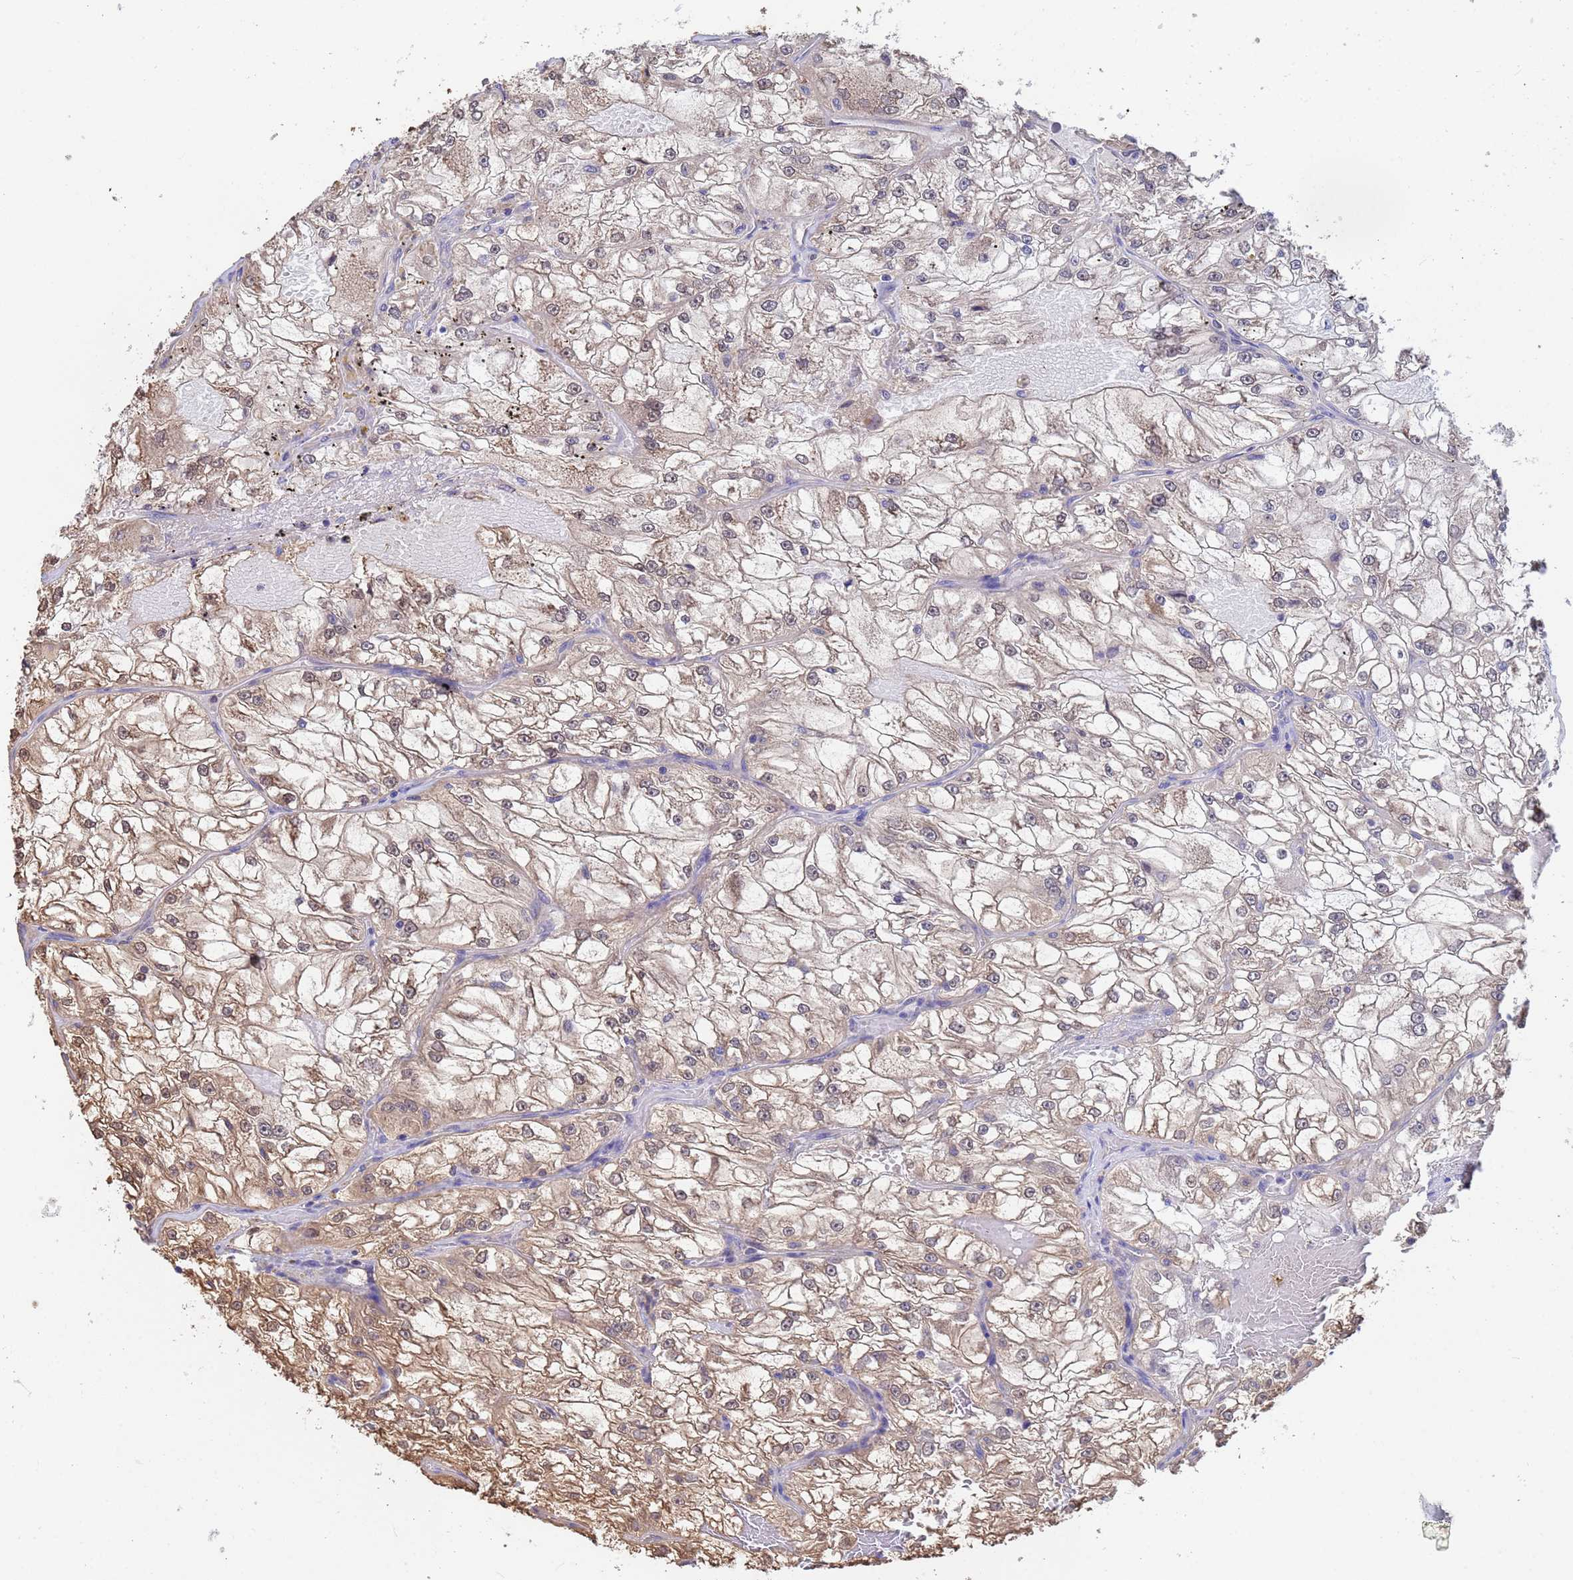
{"staining": {"intensity": "weak", "quantity": "25%-75%", "location": "cytoplasmic/membranous,nuclear"}, "tissue": "renal cancer", "cell_type": "Tumor cells", "image_type": "cancer", "snomed": [{"axis": "morphology", "description": "Adenocarcinoma, NOS"}, {"axis": "topography", "description": "Kidney"}], "caption": "Renal cancer (adenocarcinoma) stained with a brown dye reveals weak cytoplasmic/membranous and nuclear positive positivity in about 25%-75% of tumor cells.", "gene": "FAM25A", "patient": {"sex": "female", "age": 72}}